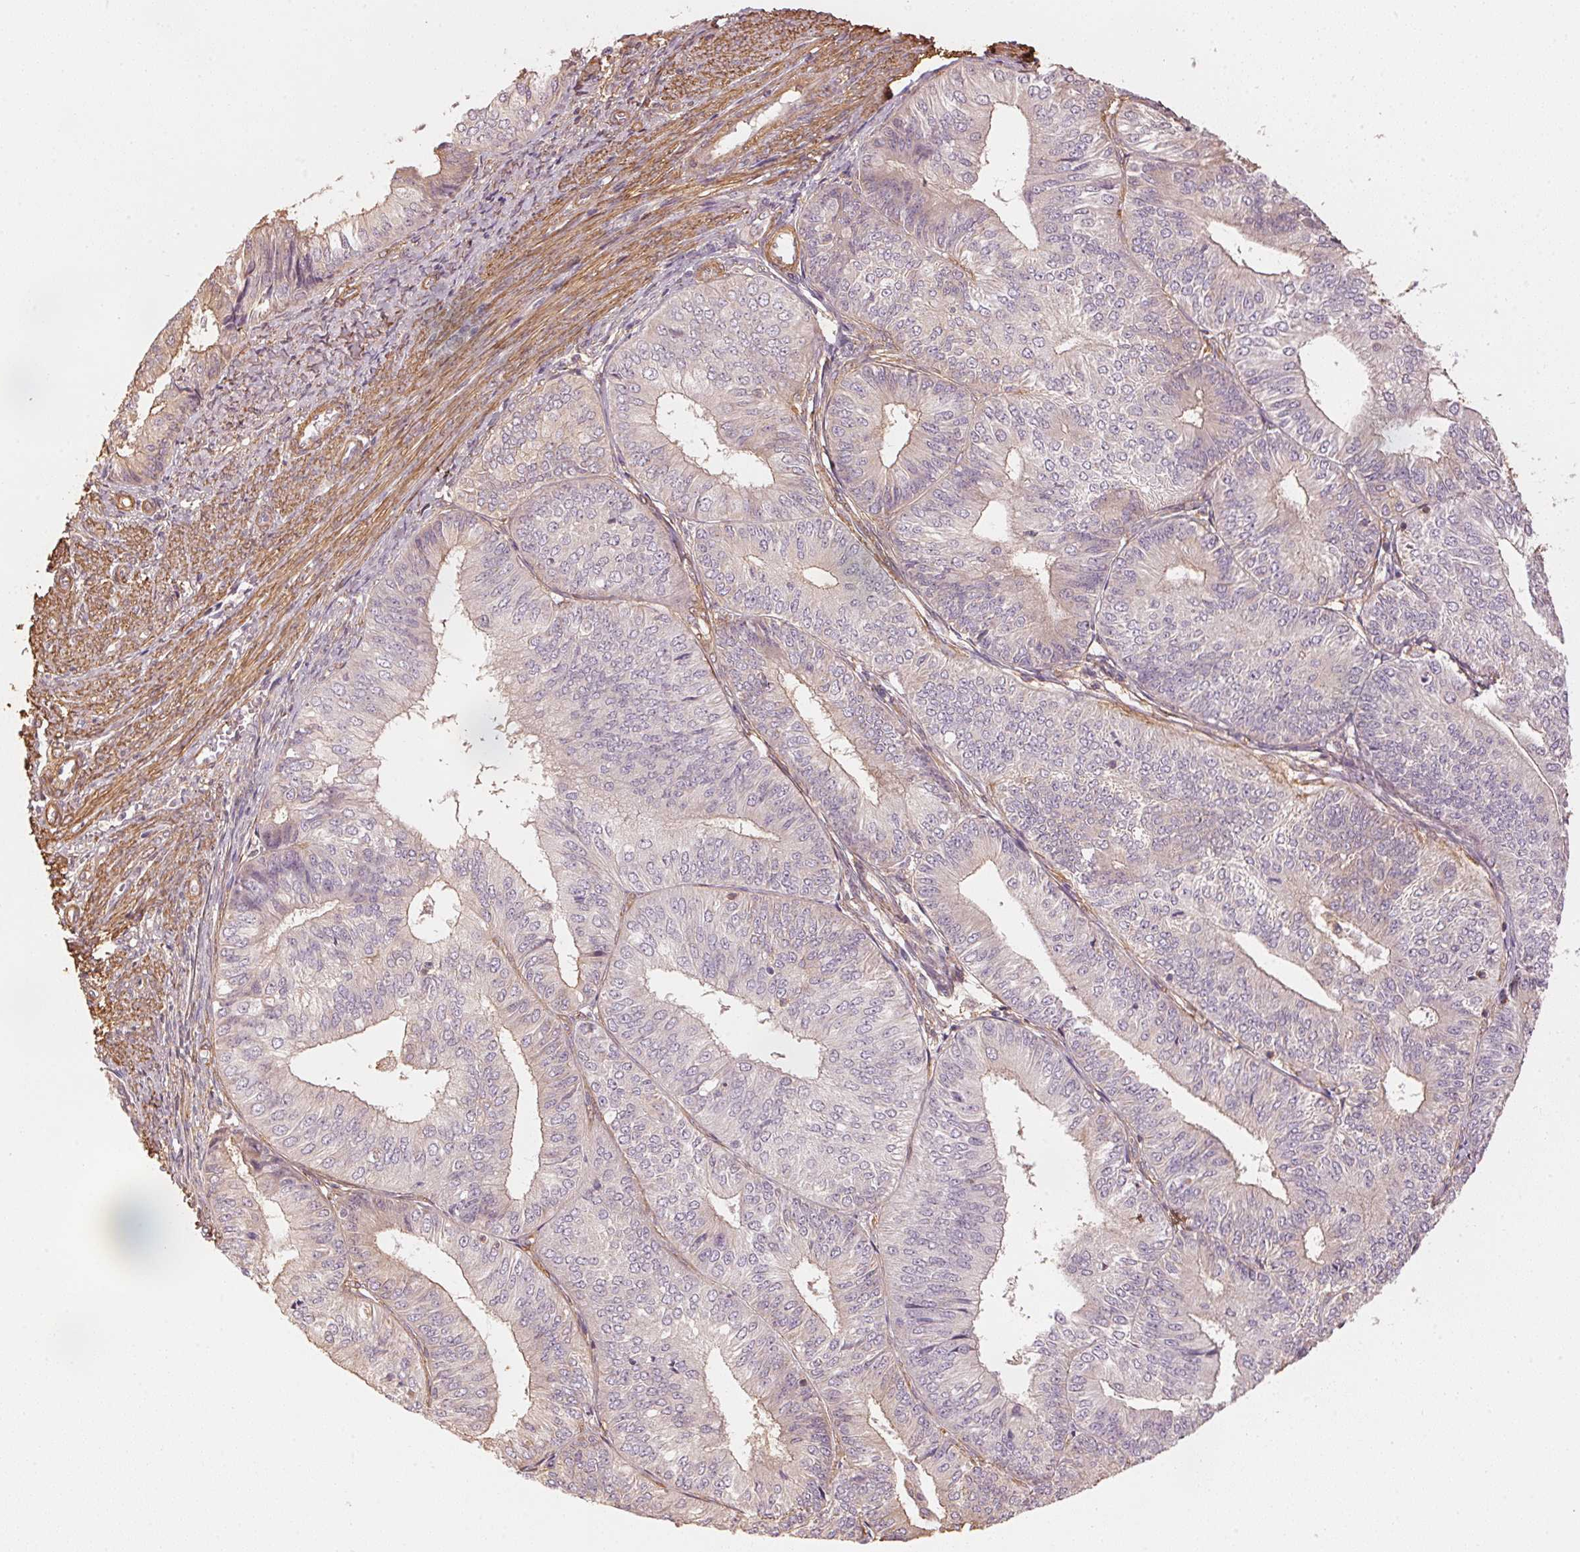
{"staining": {"intensity": "negative", "quantity": "none", "location": "none"}, "tissue": "endometrial cancer", "cell_type": "Tumor cells", "image_type": "cancer", "snomed": [{"axis": "morphology", "description": "Adenocarcinoma, NOS"}, {"axis": "topography", "description": "Endometrium"}], "caption": "Tumor cells show no significant expression in endometrial cancer.", "gene": "QDPR", "patient": {"sex": "female", "age": 58}}